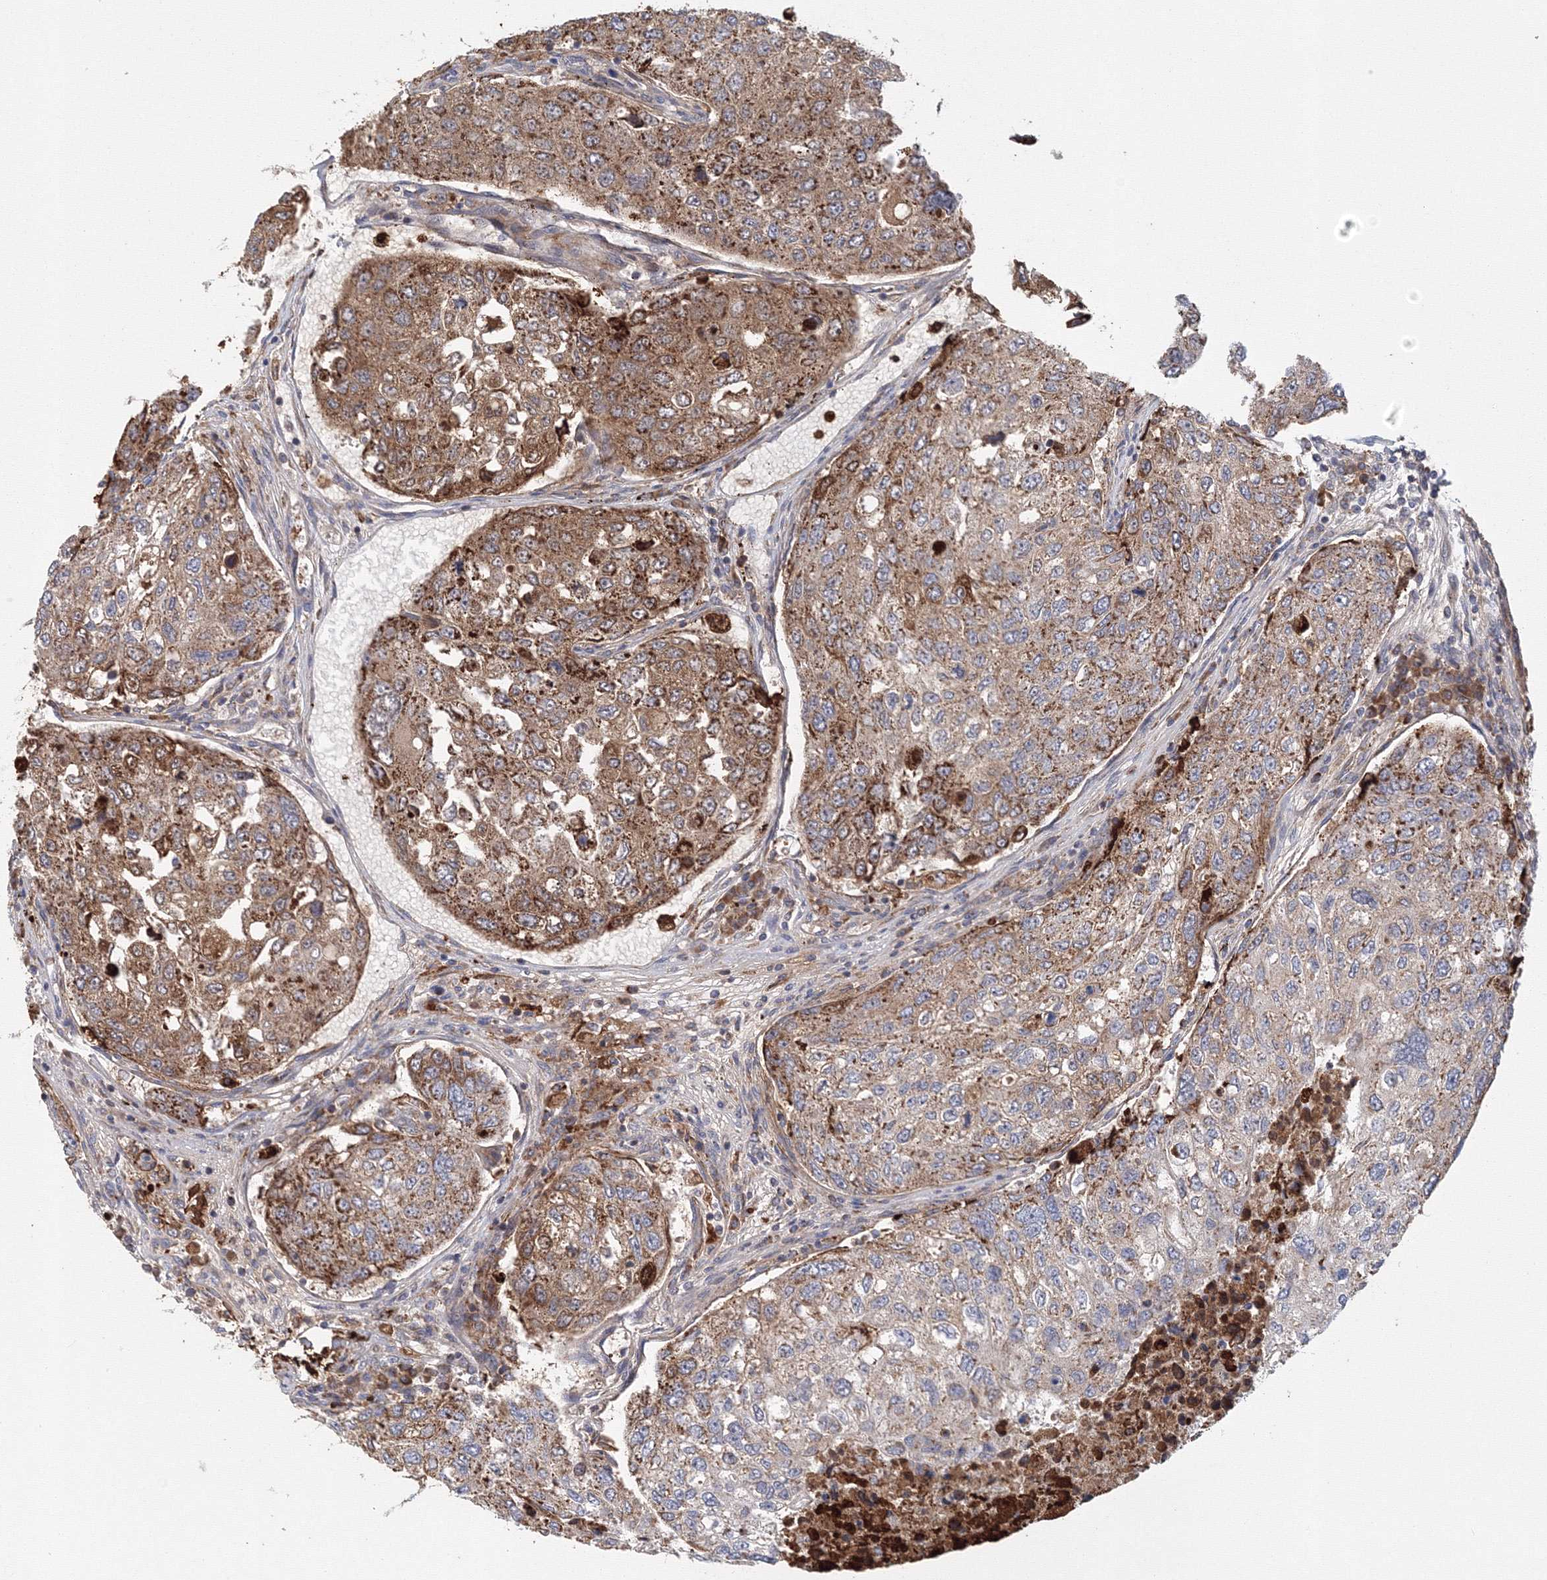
{"staining": {"intensity": "moderate", "quantity": ">75%", "location": "cytoplasmic/membranous"}, "tissue": "urothelial cancer", "cell_type": "Tumor cells", "image_type": "cancer", "snomed": [{"axis": "morphology", "description": "Urothelial carcinoma, High grade"}, {"axis": "topography", "description": "Lymph node"}, {"axis": "topography", "description": "Urinary bladder"}], "caption": "The immunohistochemical stain labels moderate cytoplasmic/membranous staining in tumor cells of urothelial cancer tissue.", "gene": "GRPEL1", "patient": {"sex": "male", "age": 51}}